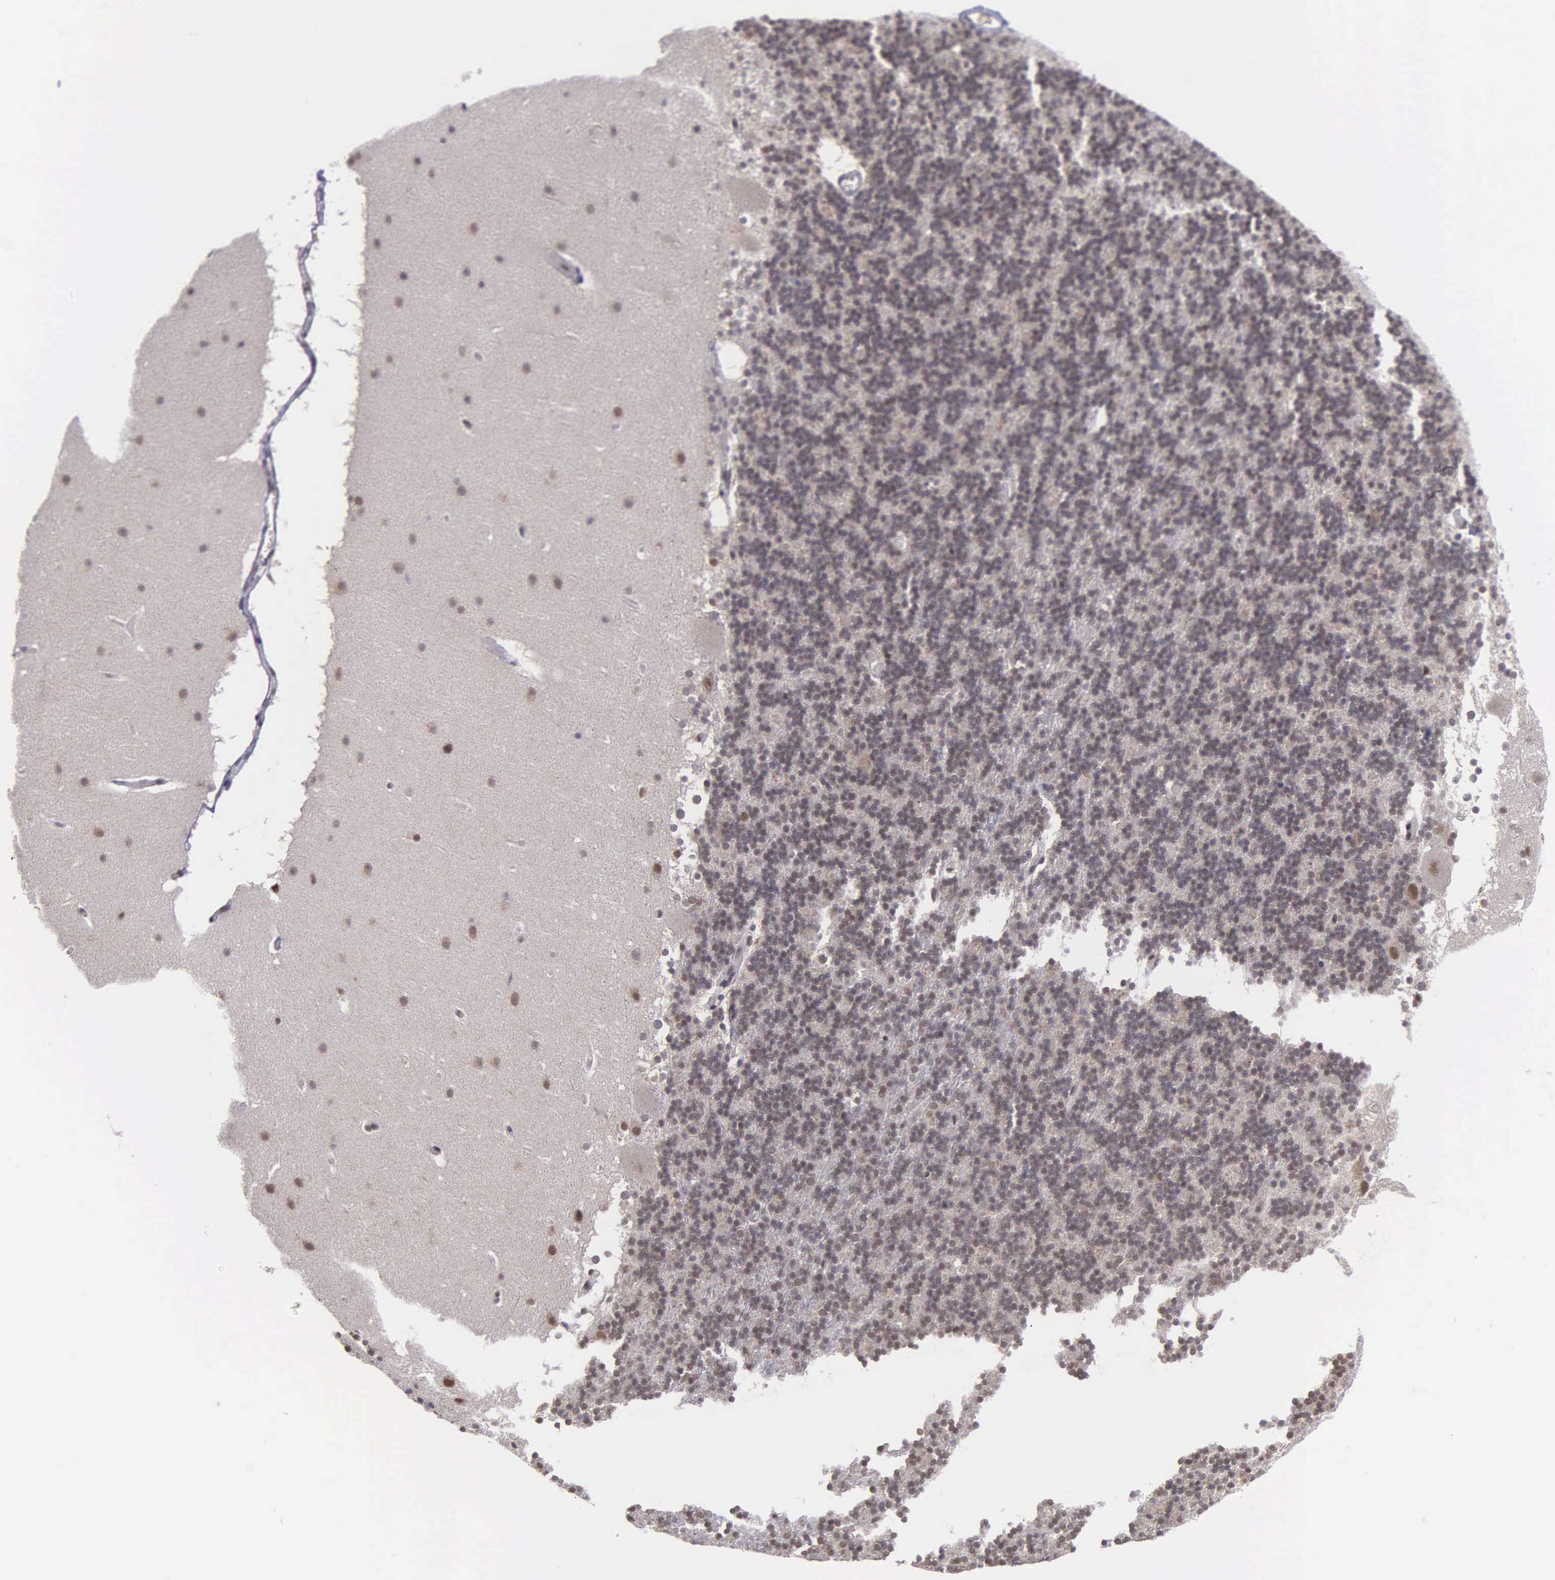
{"staining": {"intensity": "weak", "quantity": "25%-75%", "location": "nuclear"}, "tissue": "cerebellum", "cell_type": "Cells in granular layer", "image_type": "normal", "snomed": [{"axis": "morphology", "description": "Normal tissue, NOS"}, {"axis": "topography", "description": "Cerebellum"}], "caption": "Protein staining by immunohistochemistry demonstrates weak nuclear staining in approximately 25%-75% of cells in granular layer in unremarkable cerebellum.", "gene": "UBR7", "patient": {"sex": "female", "age": 19}}